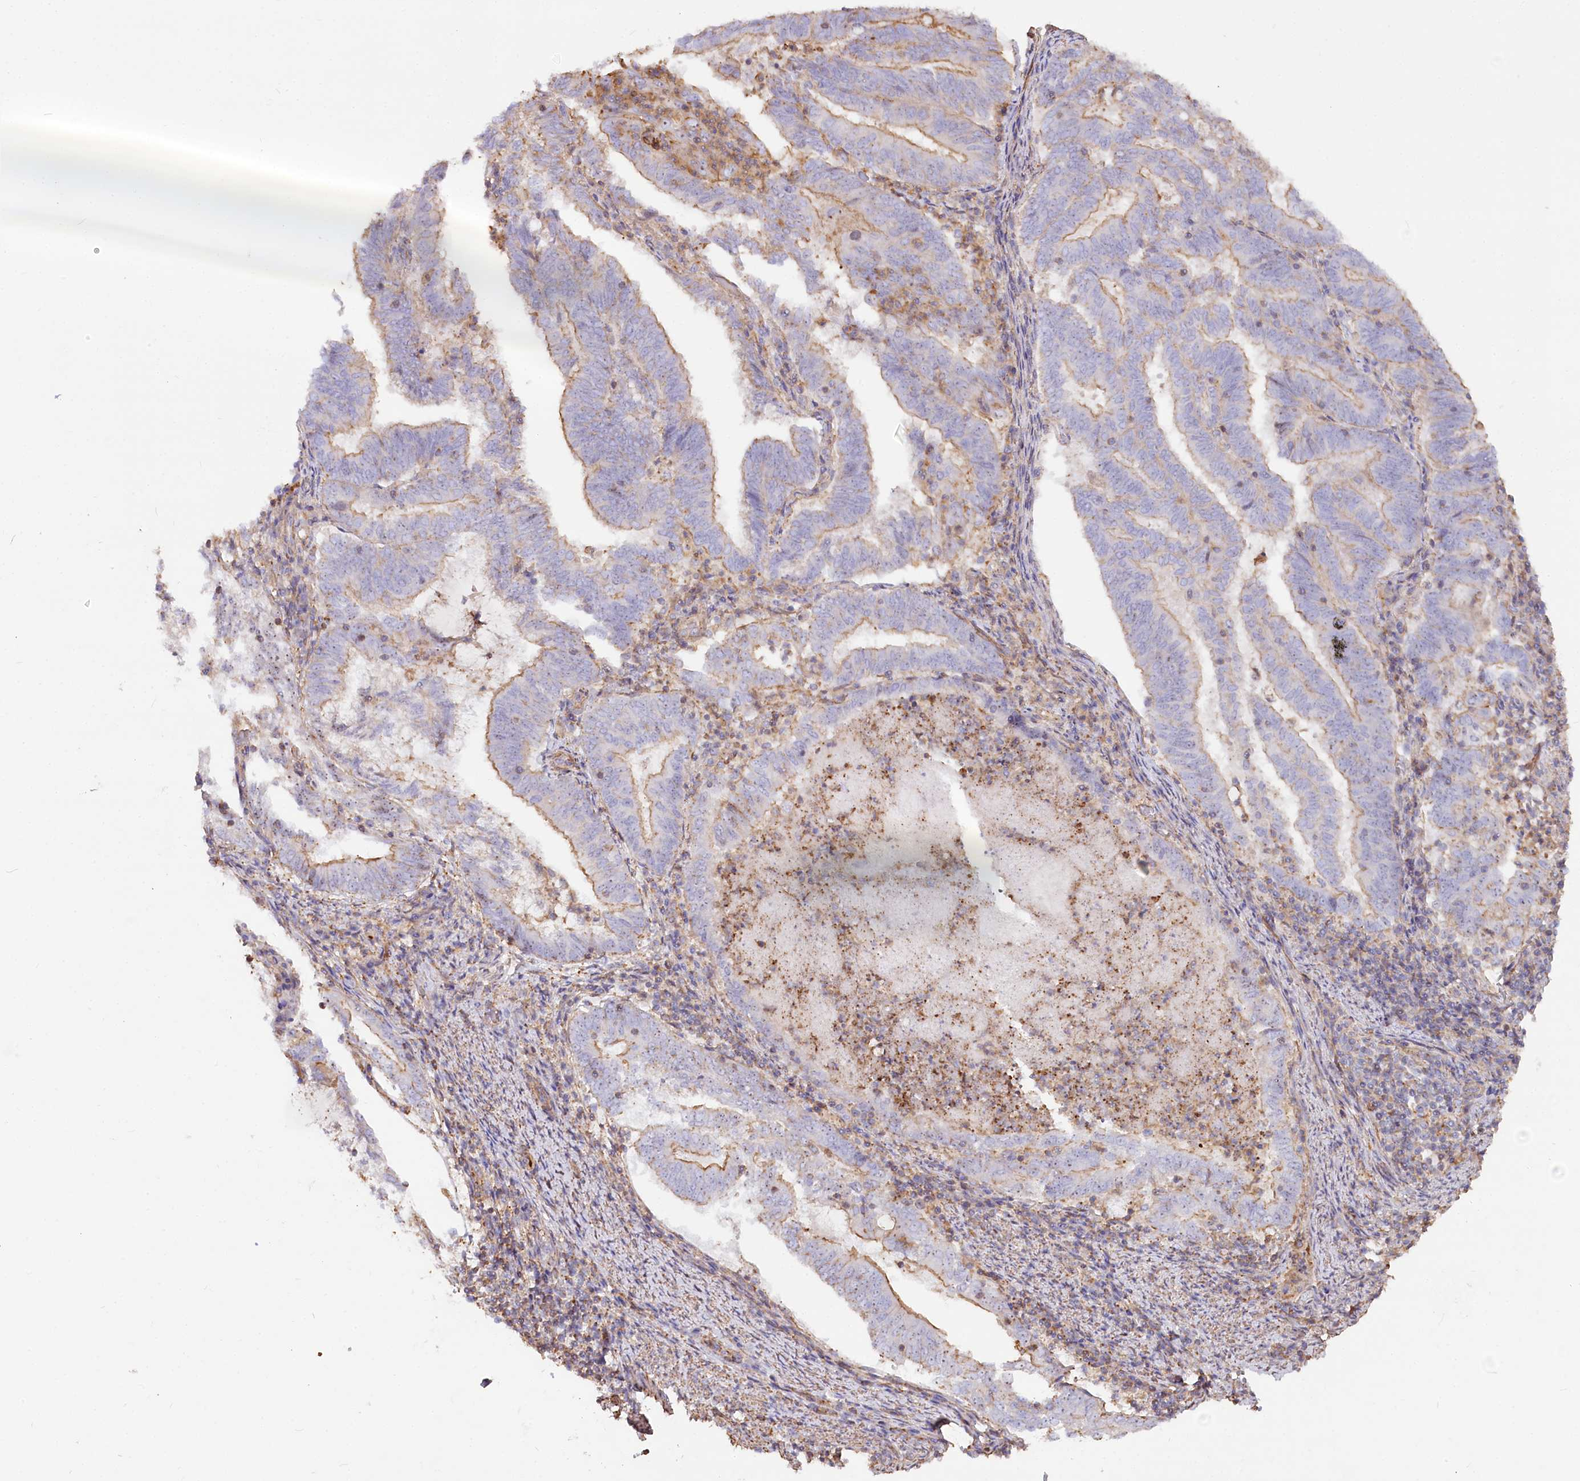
{"staining": {"intensity": "moderate", "quantity": "<25%", "location": "cytoplasmic/membranous"}, "tissue": "endometrial cancer", "cell_type": "Tumor cells", "image_type": "cancer", "snomed": [{"axis": "morphology", "description": "Adenocarcinoma, NOS"}, {"axis": "topography", "description": "Endometrium"}], "caption": "Immunohistochemical staining of human endometrial cancer (adenocarcinoma) displays low levels of moderate cytoplasmic/membranous expression in about <25% of tumor cells. The staining was performed using DAB to visualize the protein expression in brown, while the nuclei were stained in blue with hematoxylin (Magnification: 20x).", "gene": "WDR36", "patient": {"sex": "female", "age": 80}}